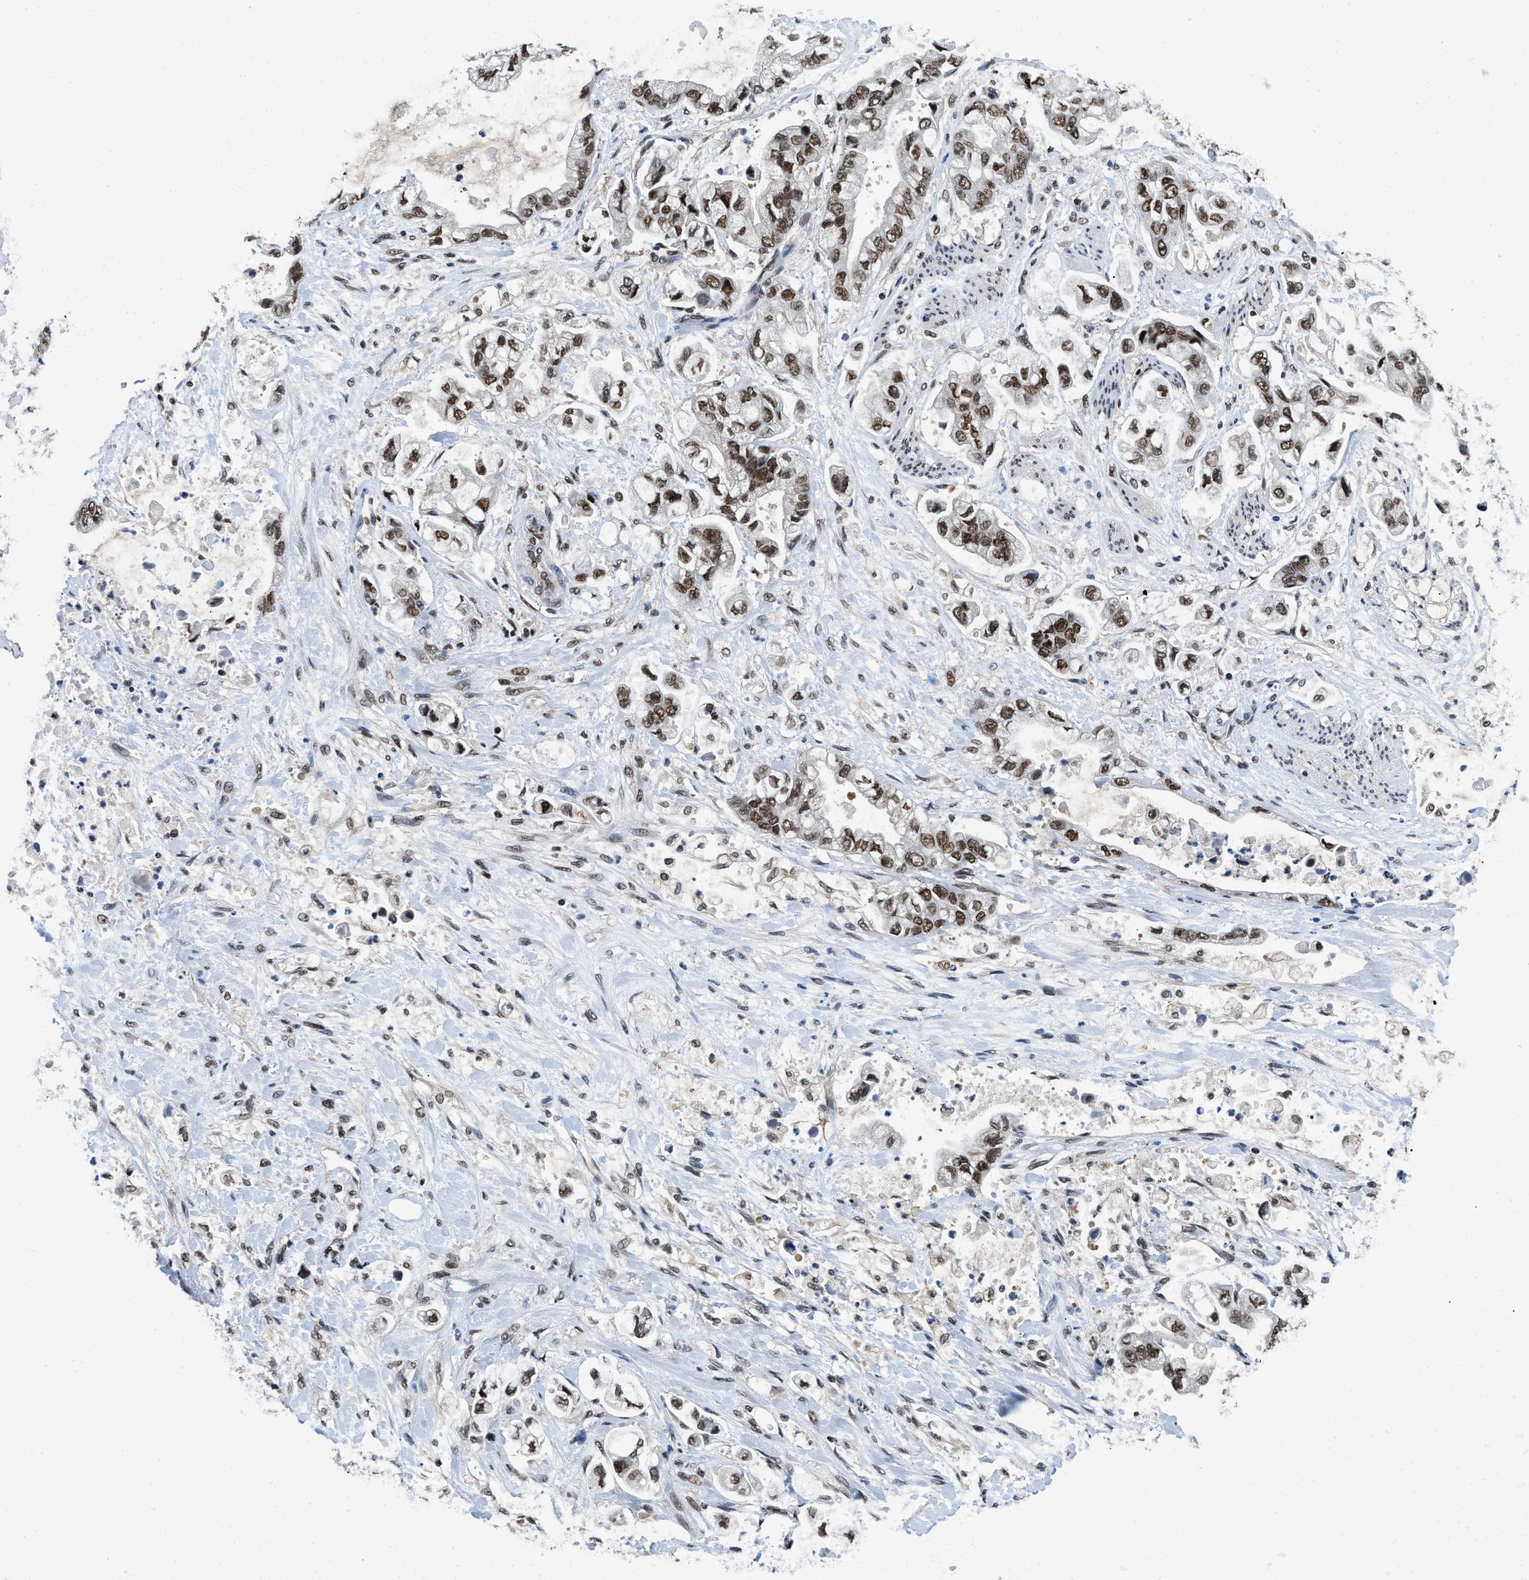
{"staining": {"intensity": "strong", "quantity": ">75%", "location": "nuclear"}, "tissue": "stomach cancer", "cell_type": "Tumor cells", "image_type": "cancer", "snomed": [{"axis": "morphology", "description": "Normal tissue, NOS"}, {"axis": "morphology", "description": "Adenocarcinoma, NOS"}, {"axis": "topography", "description": "Stomach"}], "caption": "Stomach cancer (adenocarcinoma) stained with a brown dye displays strong nuclear positive staining in approximately >75% of tumor cells.", "gene": "SAFB", "patient": {"sex": "male", "age": 62}}